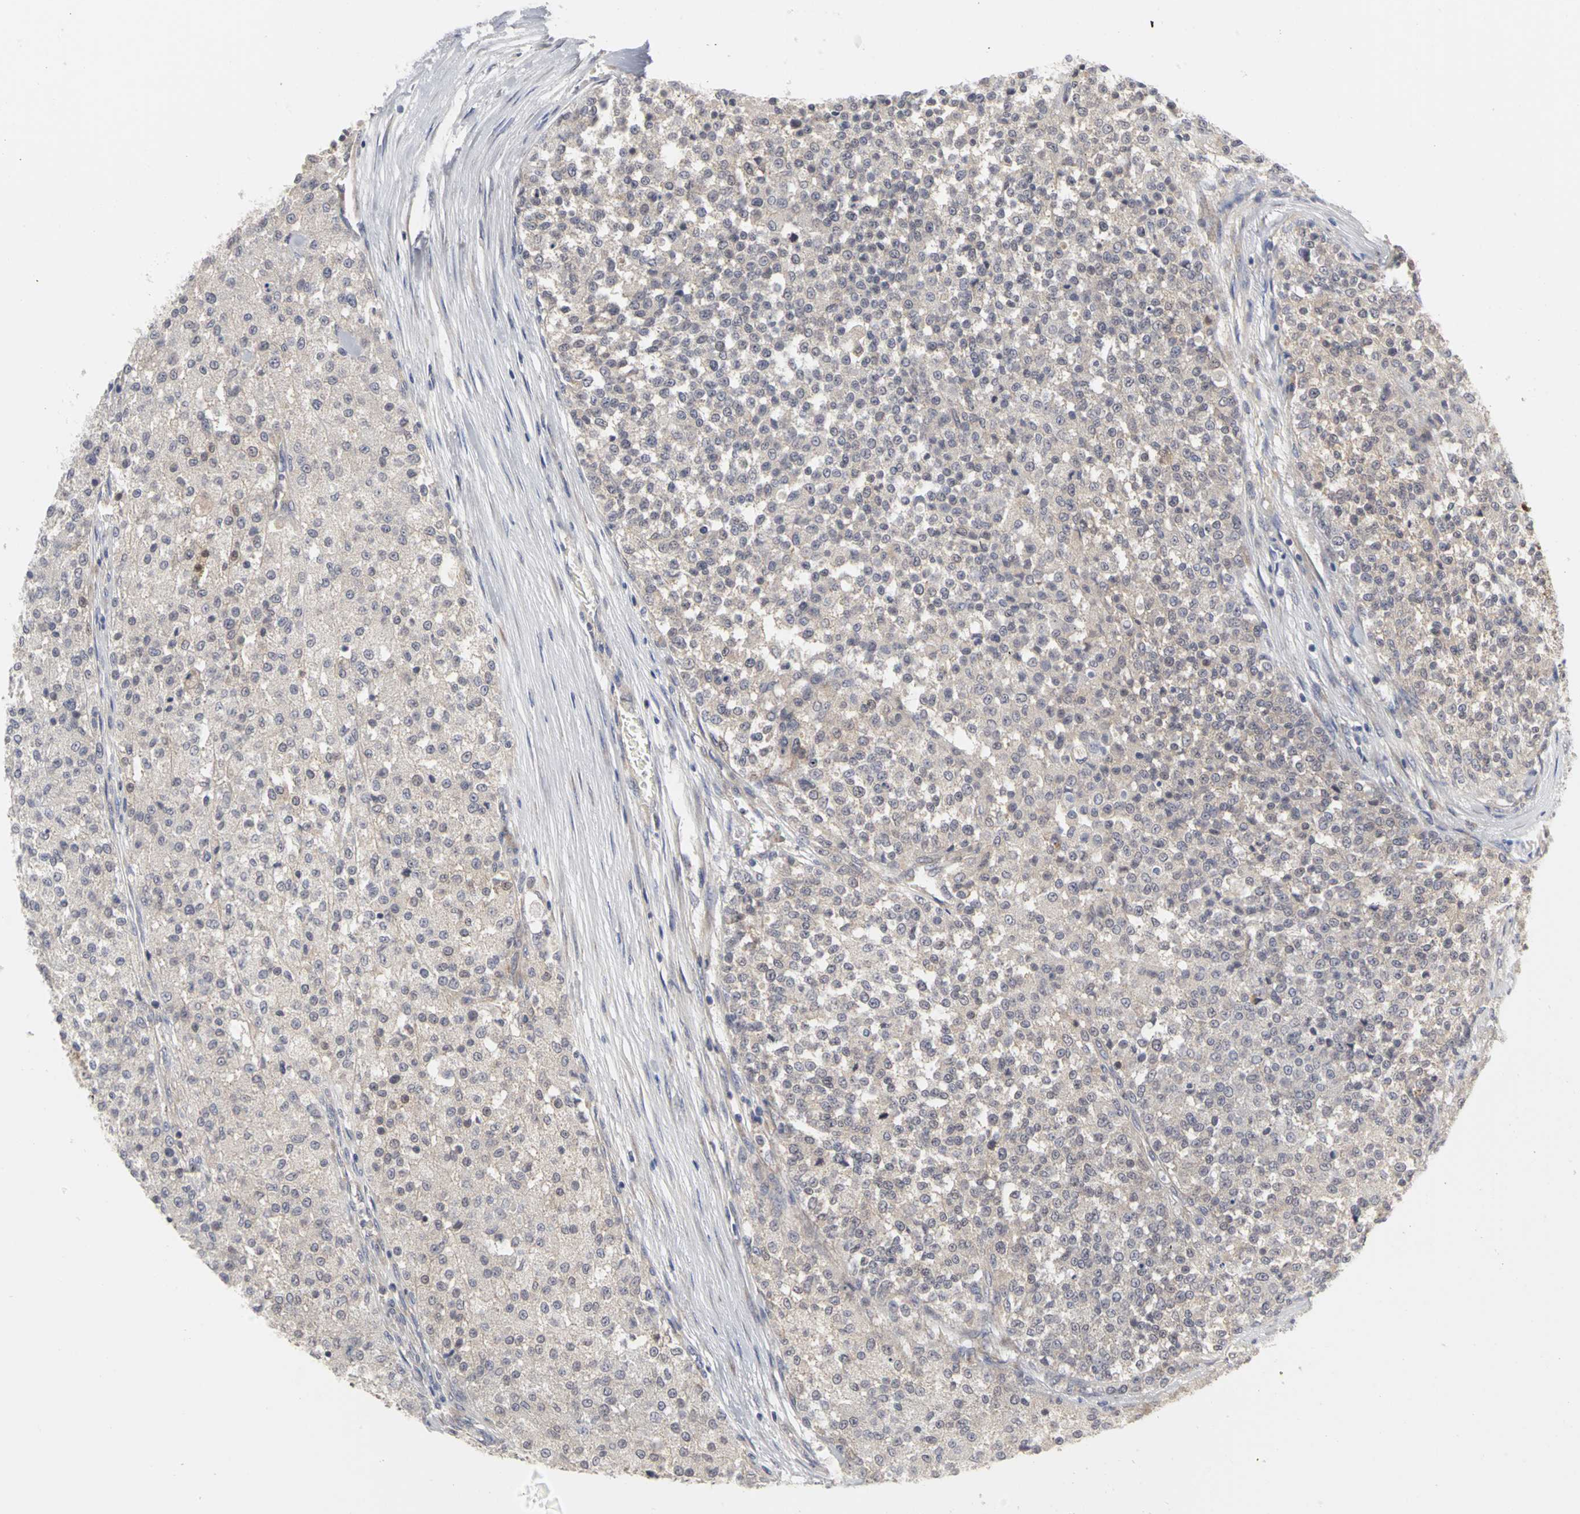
{"staining": {"intensity": "negative", "quantity": "none", "location": "none"}, "tissue": "testis cancer", "cell_type": "Tumor cells", "image_type": "cancer", "snomed": [{"axis": "morphology", "description": "Seminoma, NOS"}, {"axis": "topography", "description": "Testis"}], "caption": "IHC of human testis cancer (seminoma) reveals no expression in tumor cells. The staining is performed using DAB (3,3'-diaminobenzidine) brown chromogen with nuclei counter-stained in using hematoxylin.", "gene": "IRAK1", "patient": {"sex": "male", "age": 59}}